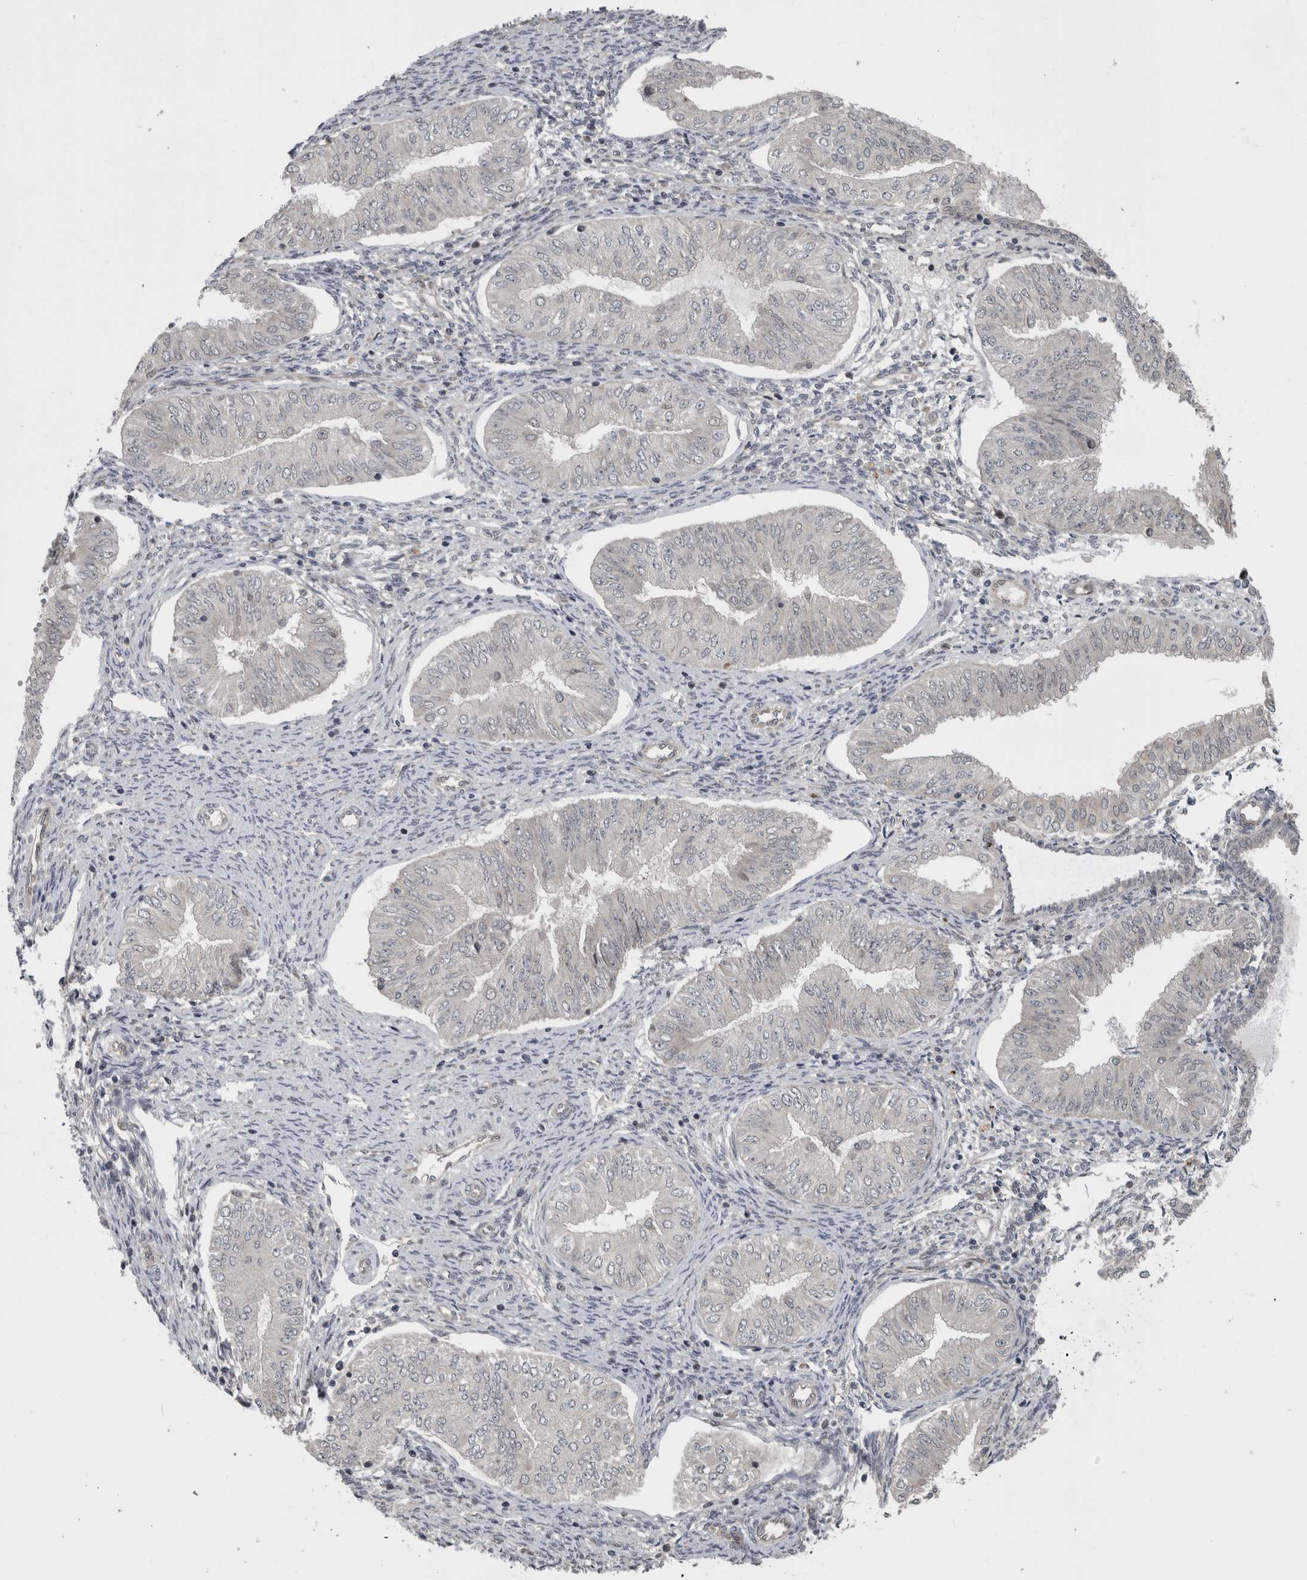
{"staining": {"intensity": "negative", "quantity": "none", "location": "none"}, "tissue": "endometrial cancer", "cell_type": "Tumor cells", "image_type": "cancer", "snomed": [{"axis": "morphology", "description": "Normal tissue, NOS"}, {"axis": "morphology", "description": "Adenocarcinoma, NOS"}, {"axis": "topography", "description": "Endometrium"}], "caption": "Immunohistochemistry (IHC) histopathology image of neoplastic tissue: endometrial cancer (adenocarcinoma) stained with DAB exhibits no significant protein staining in tumor cells.", "gene": "ENY2", "patient": {"sex": "female", "age": 53}}